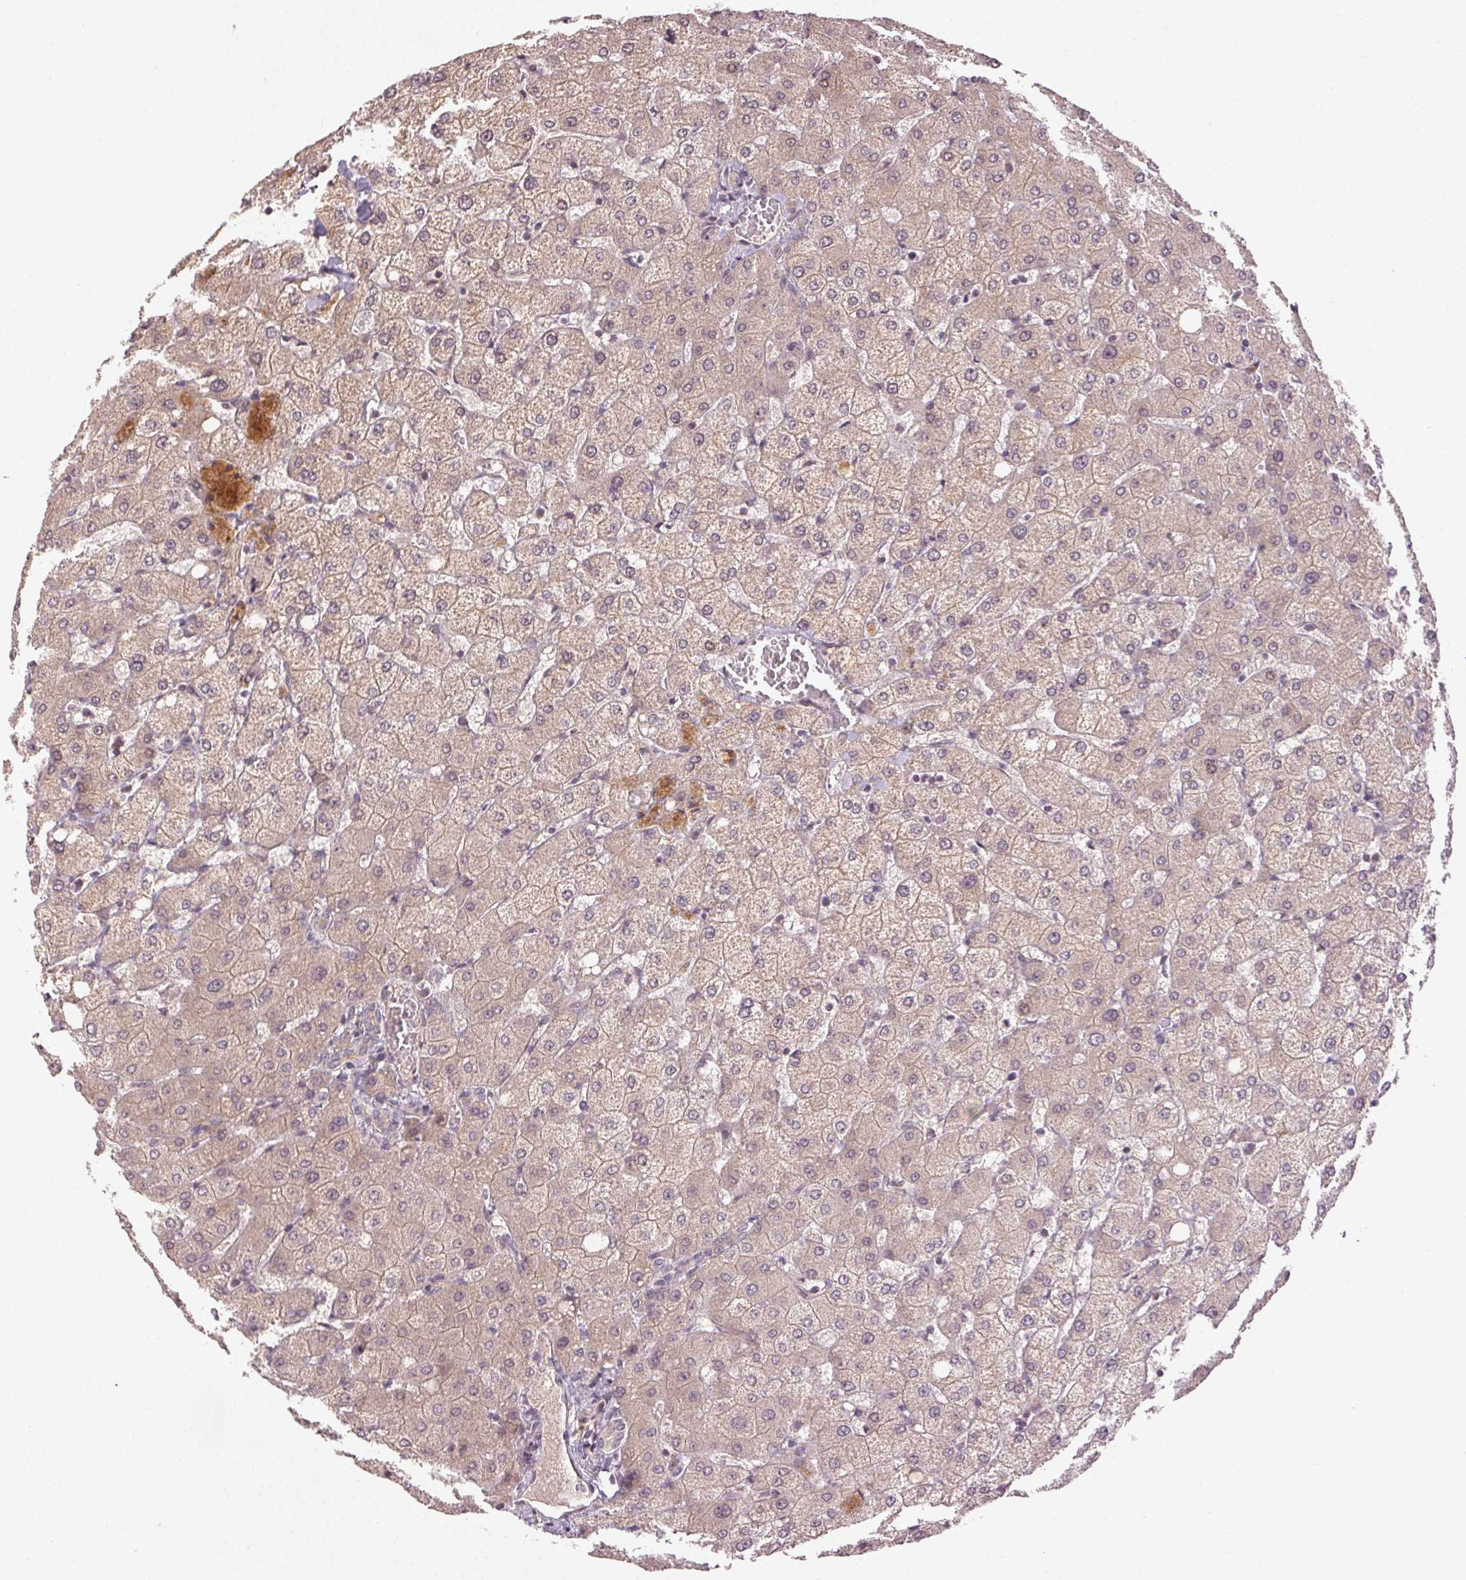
{"staining": {"intensity": "weak", "quantity": "25%-75%", "location": "cytoplasmic/membranous"}, "tissue": "liver", "cell_type": "Cholangiocytes", "image_type": "normal", "snomed": [{"axis": "morphology", "description": "Normal tissue, NOS"}, {"axis": "topography", "description": "Liver"}], "caption": "Approximately 25%-75% of cholangiocytes in benign liver exhibit weak cytoplasmic/membranous protein expression as visualized by brown immunohistochemical staining.", "gene": "ATP1B3", "patient": {"sex": "female", "age": 54}}